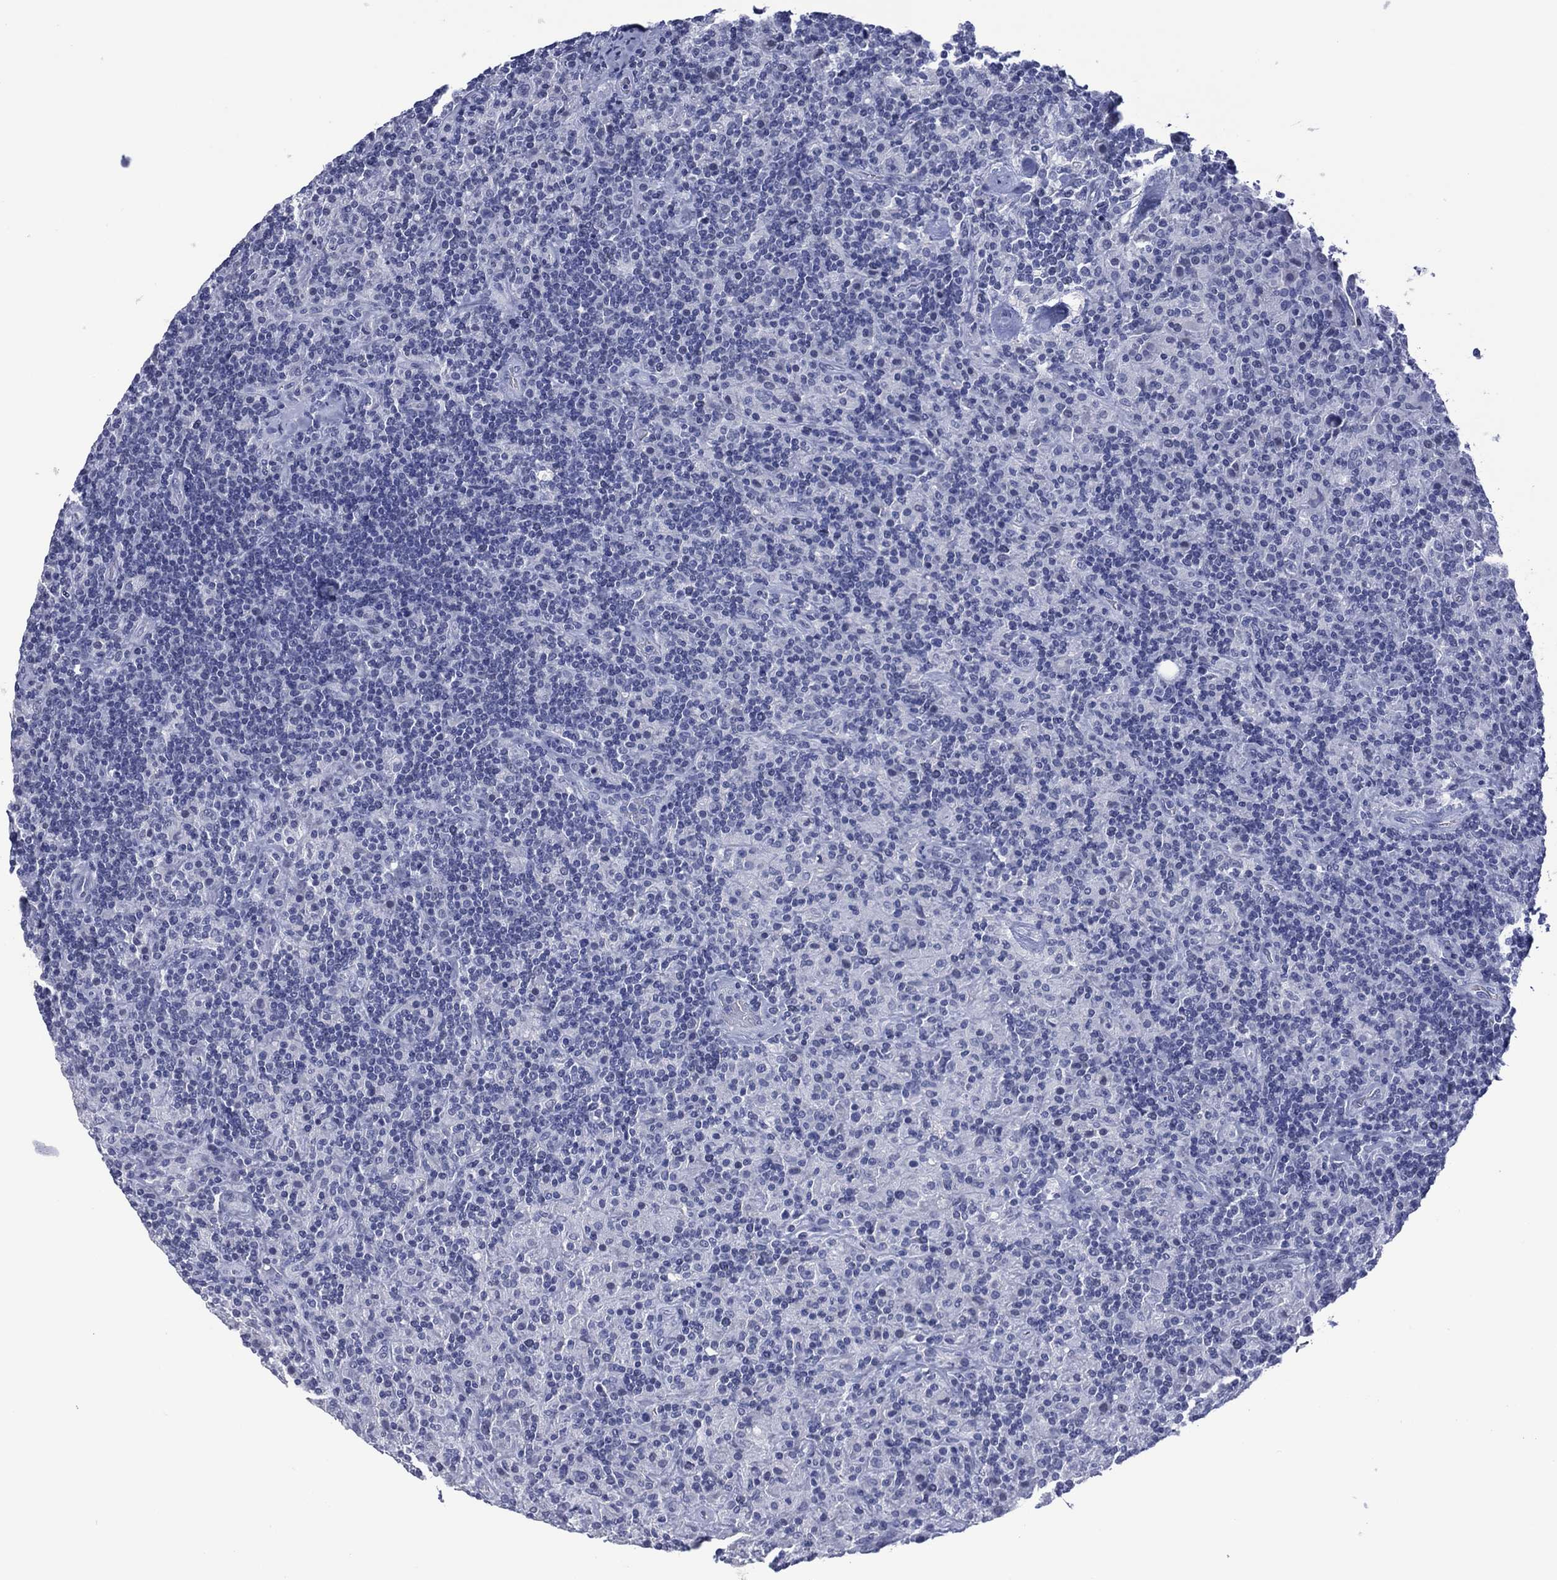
{"staining": {"intensity": "negative", "quantity": "none", "location": "none"}, "tissue": "lymphoma", "cell_type": "Tumor cells", "image_type": "cancer", "snomed": [{"axis": "morphology", "description": "Hodgkin's disease, NOS"}, {"axis": "topography", "description": "Lymph node"}], "caption": "Immunohistochemistry (IHC) image of neoplastic tissue: lymphoma stained with DAB (3,3'-diaminobenzidine) demonstrates no significant protein staining in tumor cells.", "gene": "UTF1", "patient": {"sex": "male", "age": 70}}